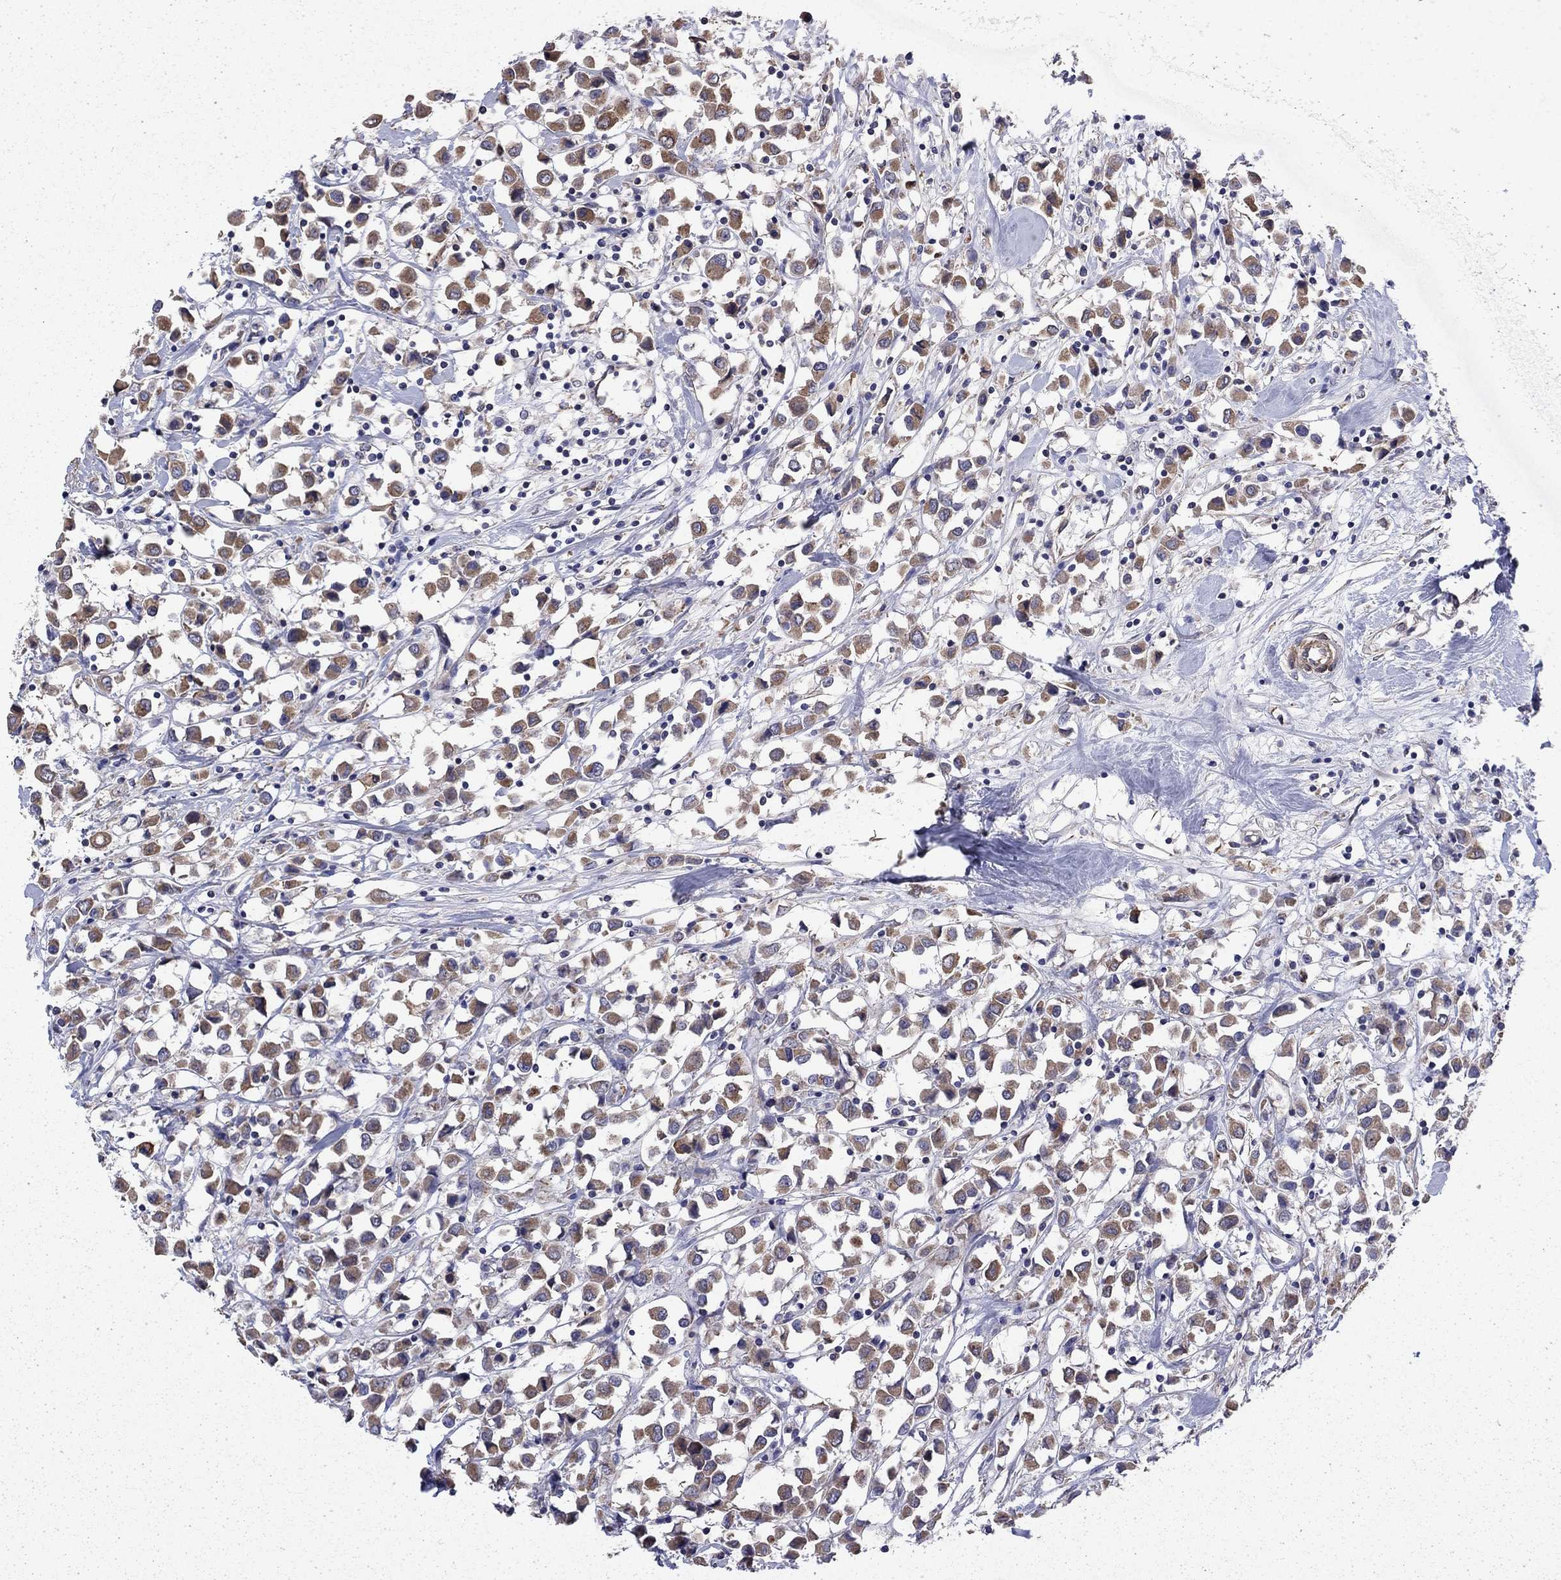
{"staining": {"intensity": "moderate", "quantity": ">75%", "location": "cytoplasmic/membranous"}, "tissue": "breast cancer", "cell_type": "Tumor cells", "image_type": "cancer", "snomed": [{"axis": "morphology", "description": "Duct carcinoma"}, {"axis": "topography", "description": "Breast"}], "caption": "High-power microscopy captured an immunohistochemistry (IHC) micrograph of infiltrating ductal carcinoma (breast), revealing moderate cytoplasmic/membranous positivity in about >75% of tumor cells.", "gene": "DTNA", "patient": {"sex": "female", "age": 61}}